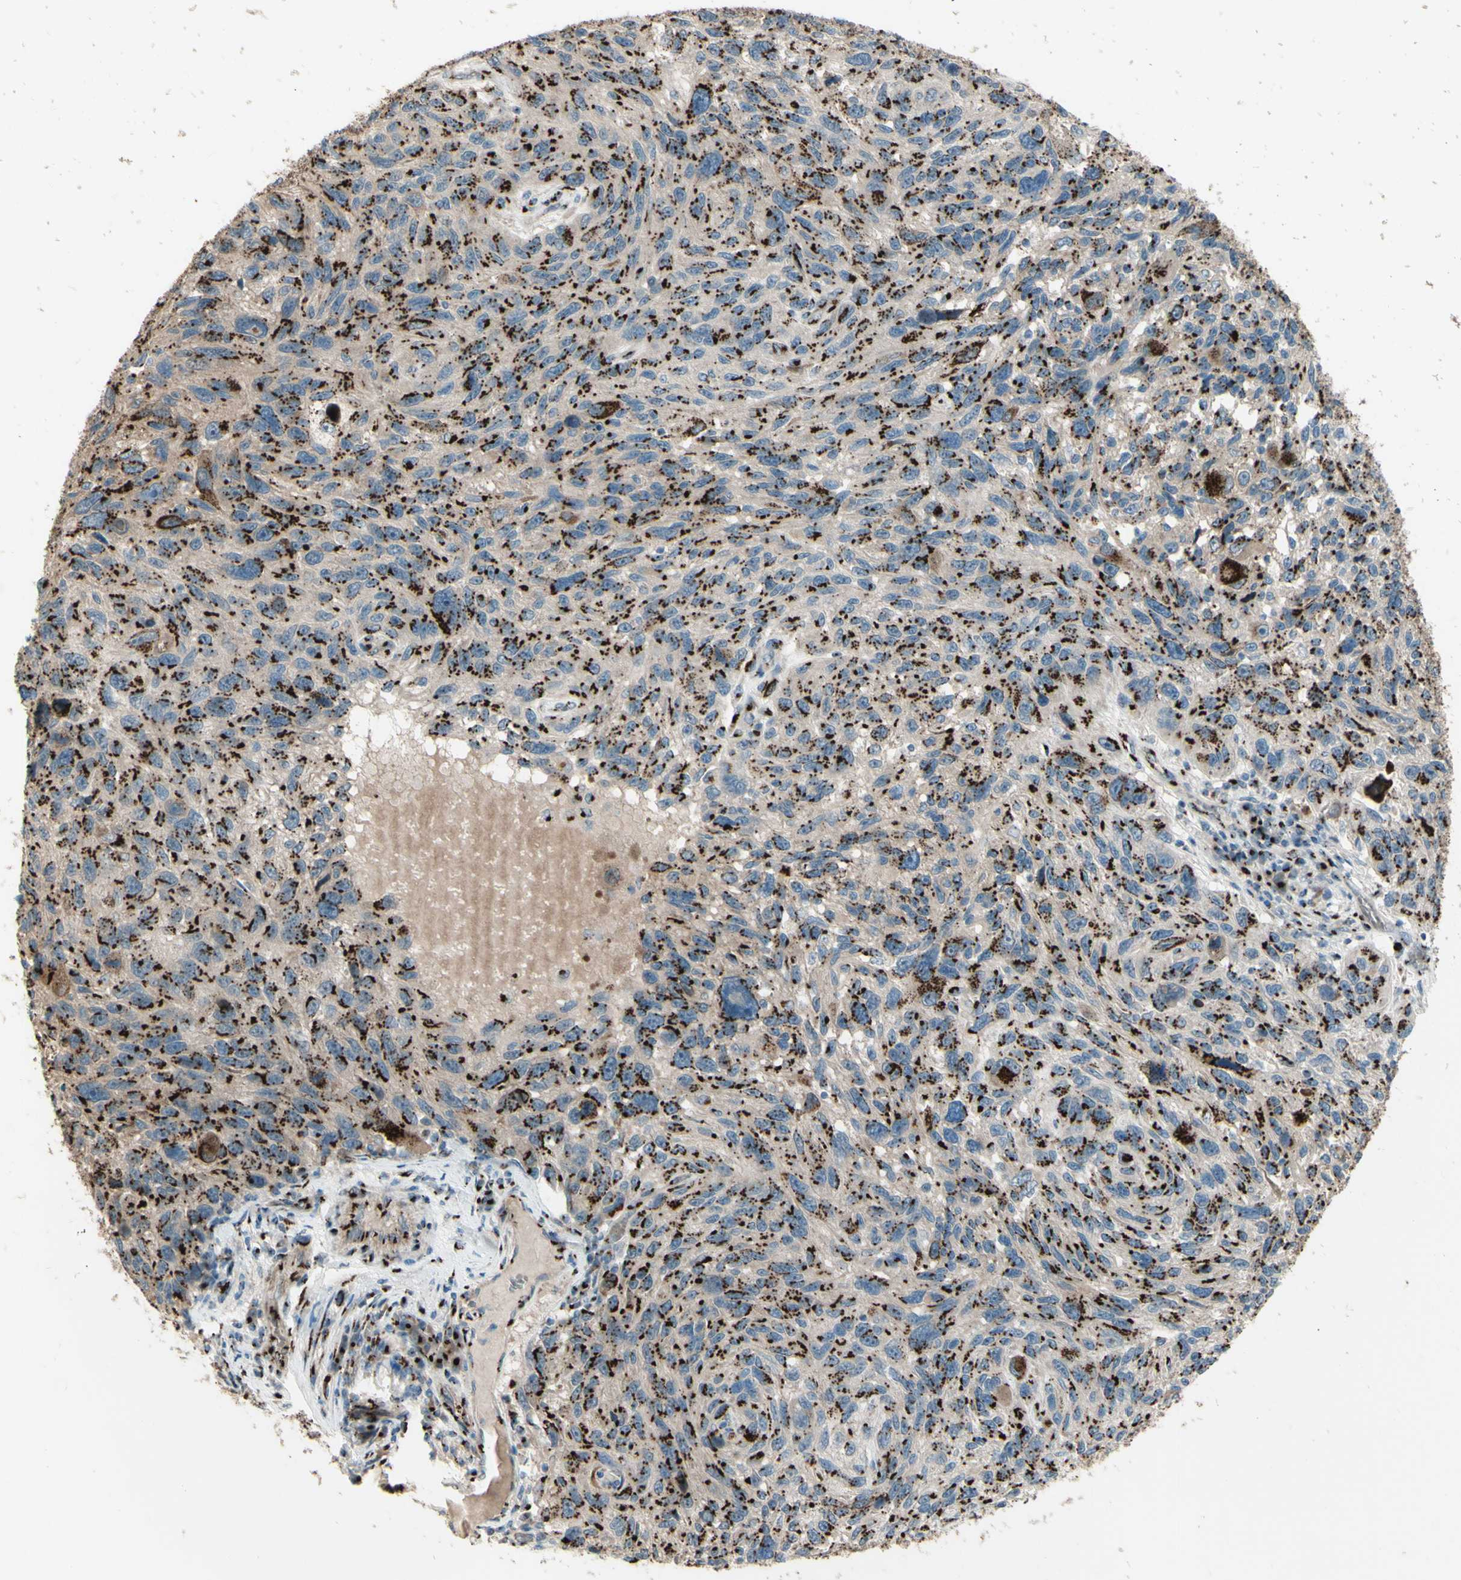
{"staining": {"intensity": "moderate", "quantity": ">75%", "location": "cytoplasmic/membranous"}, "tissue": "melanoma", "cell_type": "Tumor cells", "image_type": "cancer", "snomed": [{"axis": "morphology", "description": "Malignant melanoma, NOS"}, {"axis": "topography", "description": "Skin"}], "caption": "Immunohistochemistry histopathology image of melanoma stained for a protein (brown), which reveals medium levels of moderate cytoplasmic/membranous positivity in about >75% of tumor cells.", "gene": "BPNT2", "patient": {"sex": "male", "age": 53}}